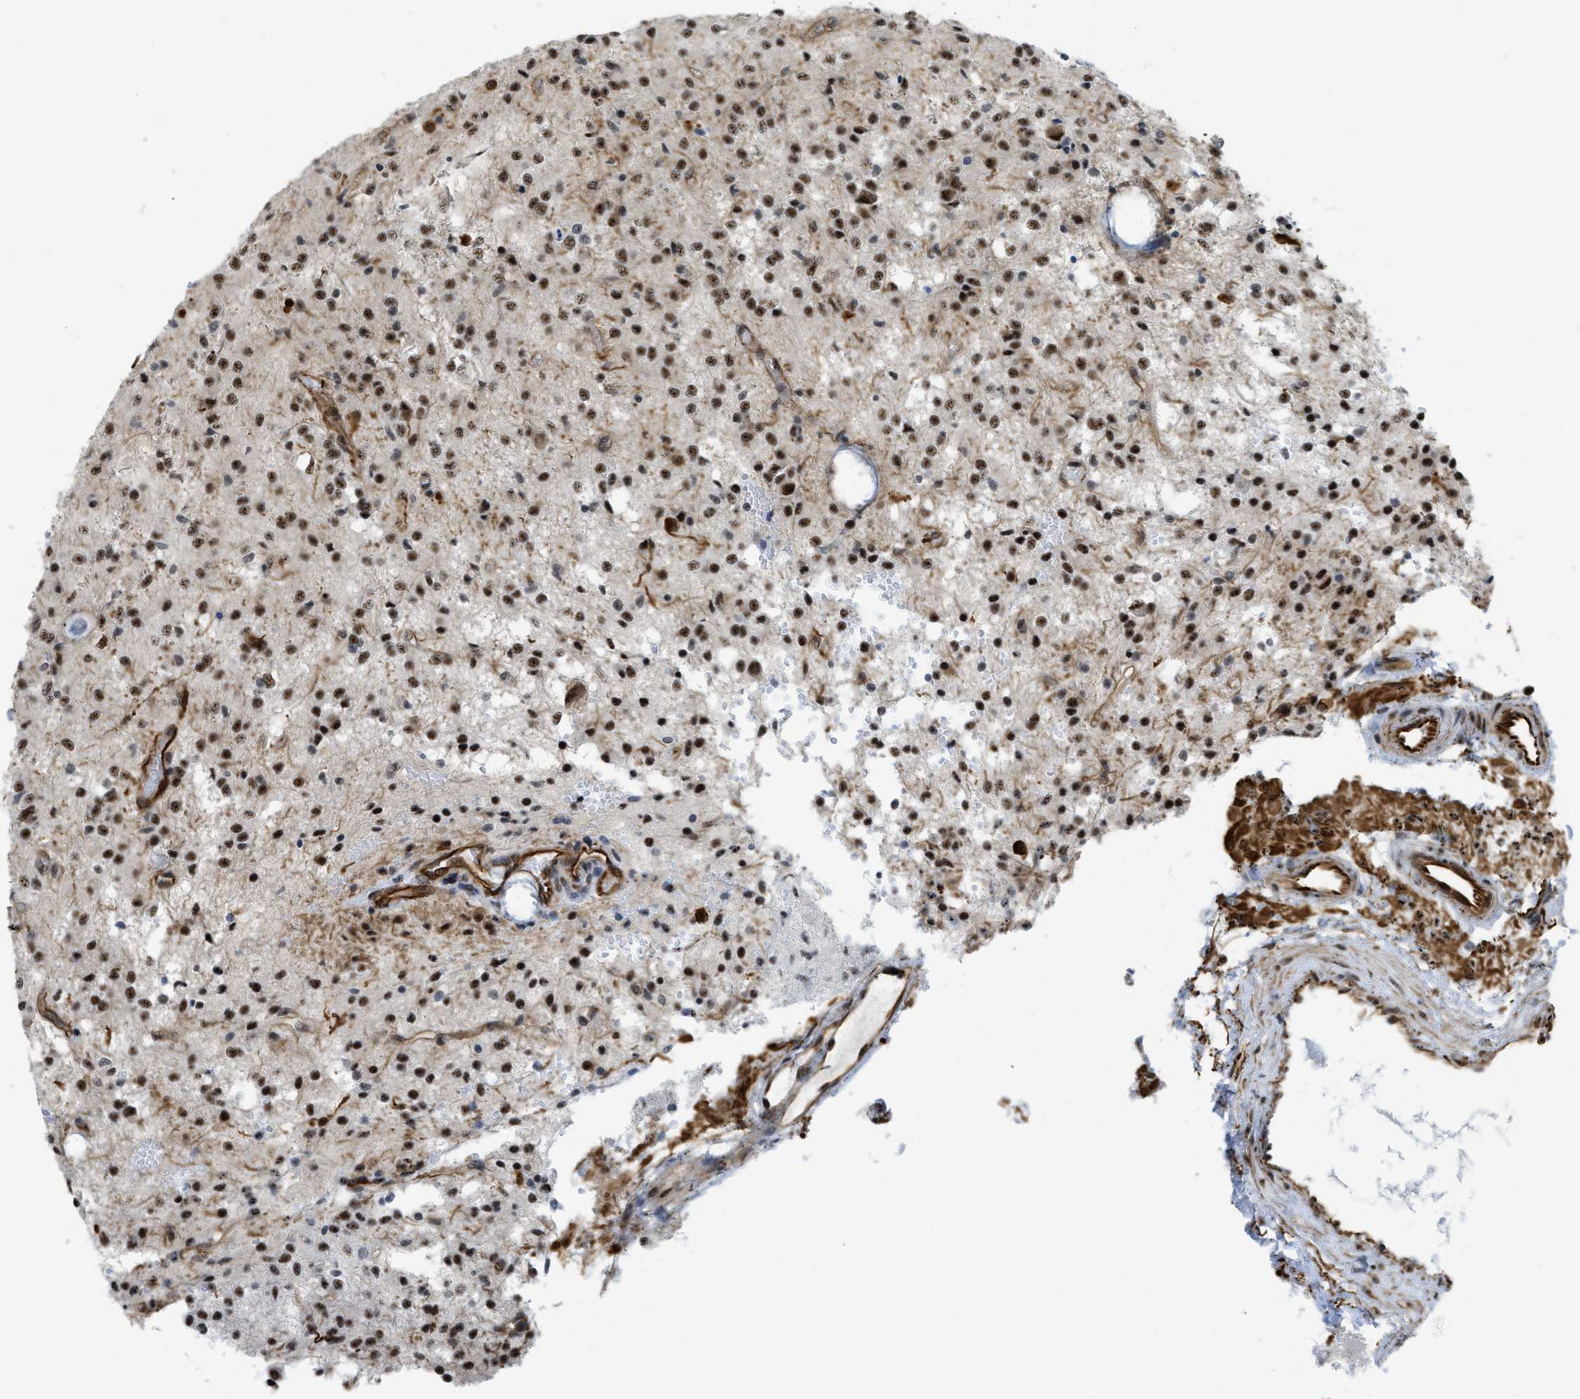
{"staining": {"intensity": "strong", "quantity": ">75%", "location": "nuclear"}, "tissue": "glioma", "cell_type": "Tumor cells", "image_type": "cancer", "snomed": [{"axis": "morphology", "description": "Glioma, malignant, High grade"}, {"axis": "topography", "description": "Brain"}], "caption": "High-magnification brightfield microscopy of glioma stained with DAB (3,3'-diaminobenzidine) (brown) and counterstained with hematoxylin (blue). tumor cells exhibit strong nuclear positivity is identified in about>75% of cells.", "gene": "LRRC8B", "patient": {"sex": "female", "age": 59}}